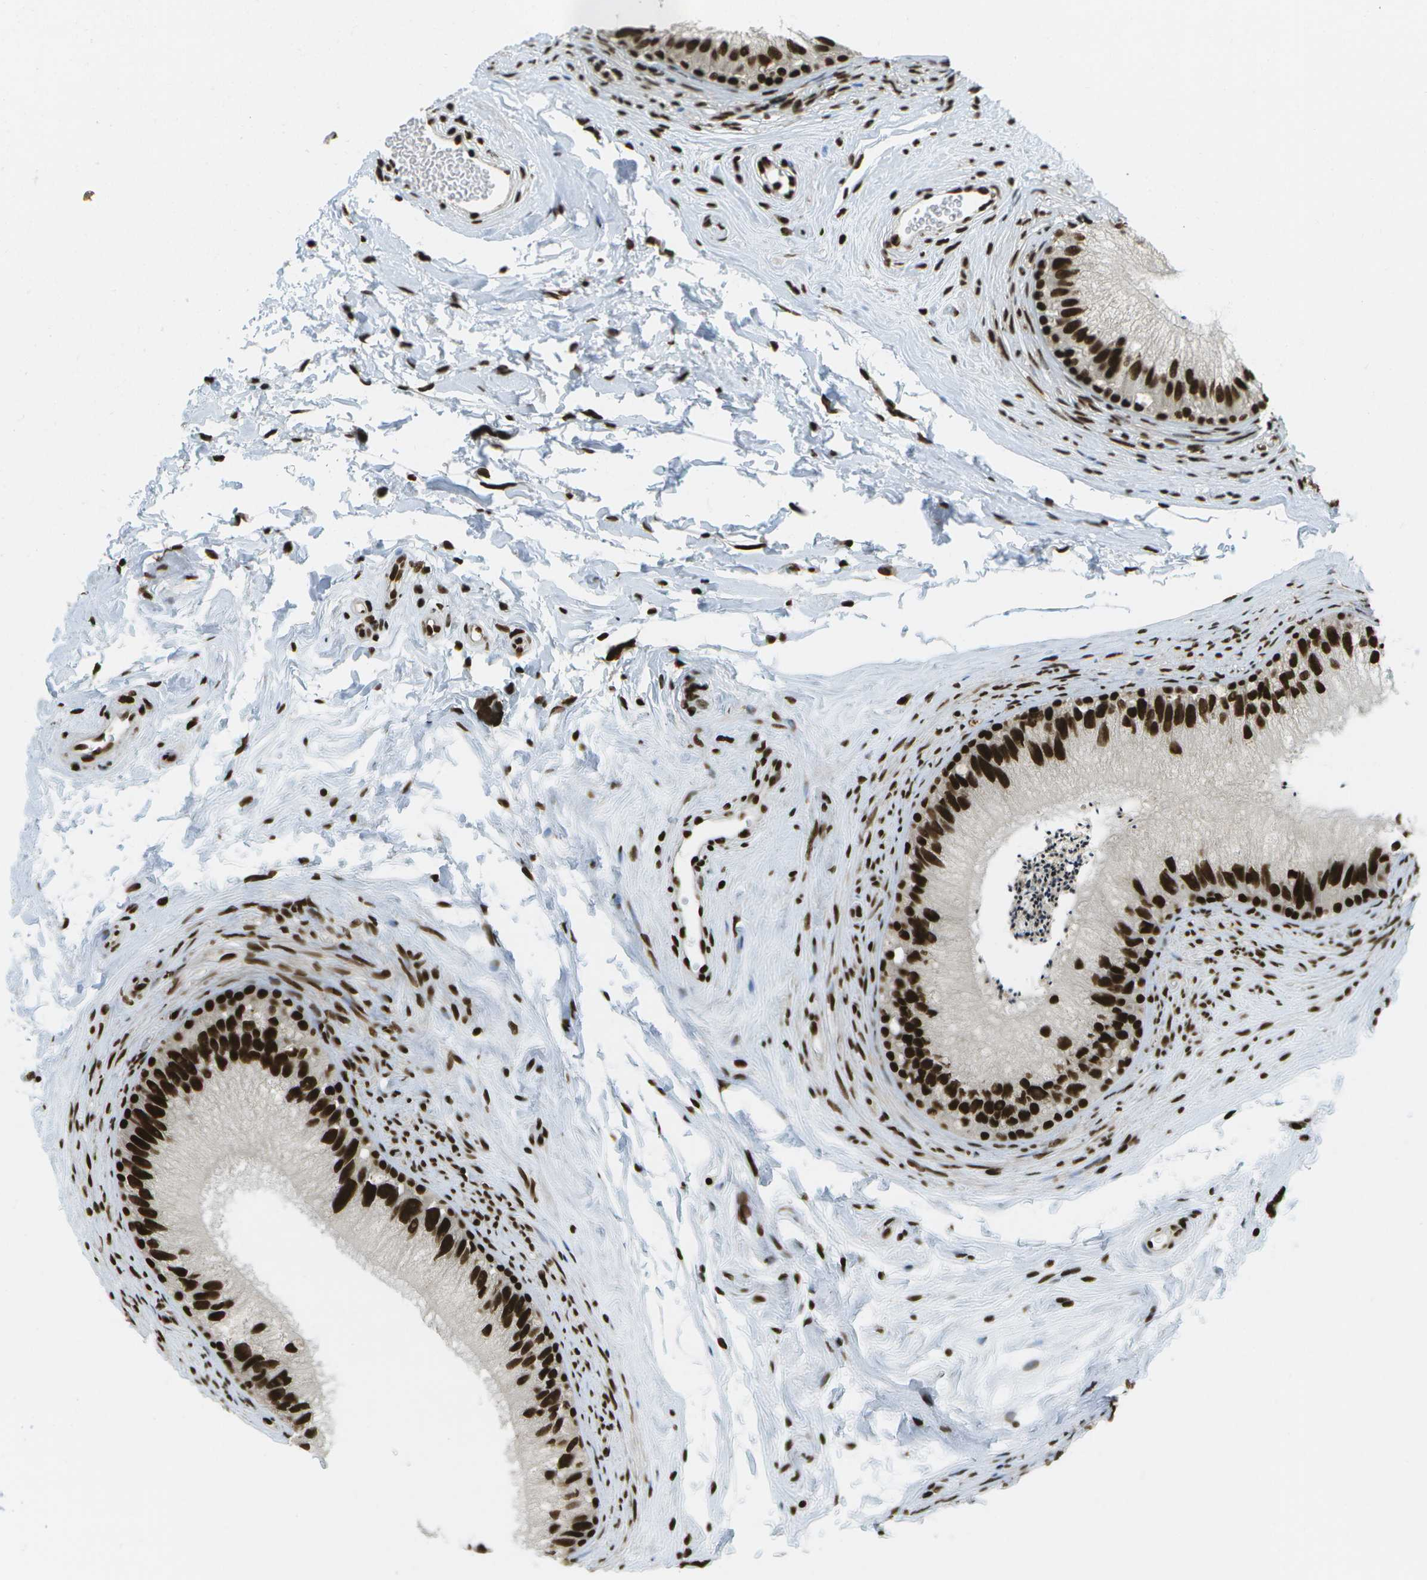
{"staining": {"intensity": "strong", "quantity": ">75%", "location": "nuclear"}, "tissue": "epididymis", "cell_type": "Glandular cells", "image_type": "normal", "snomed": [{"axis": "morphology", "description": "Normal tissue, NOS"}, {"axis": "topography", "description": "Epididymis"}], "caption": "Immunohistochemical staining of benign human epididymis reveals high levels of strong nuclear expression in approximately >75% of glandular cells. The staining was performed using DAB to visualize the protein expression in brown, while the nuclei were stained in blue with hematoxylin (Magnification: 20x).", "gene": "GLYR1", "patient": {"sex": "male", "age": 56}}